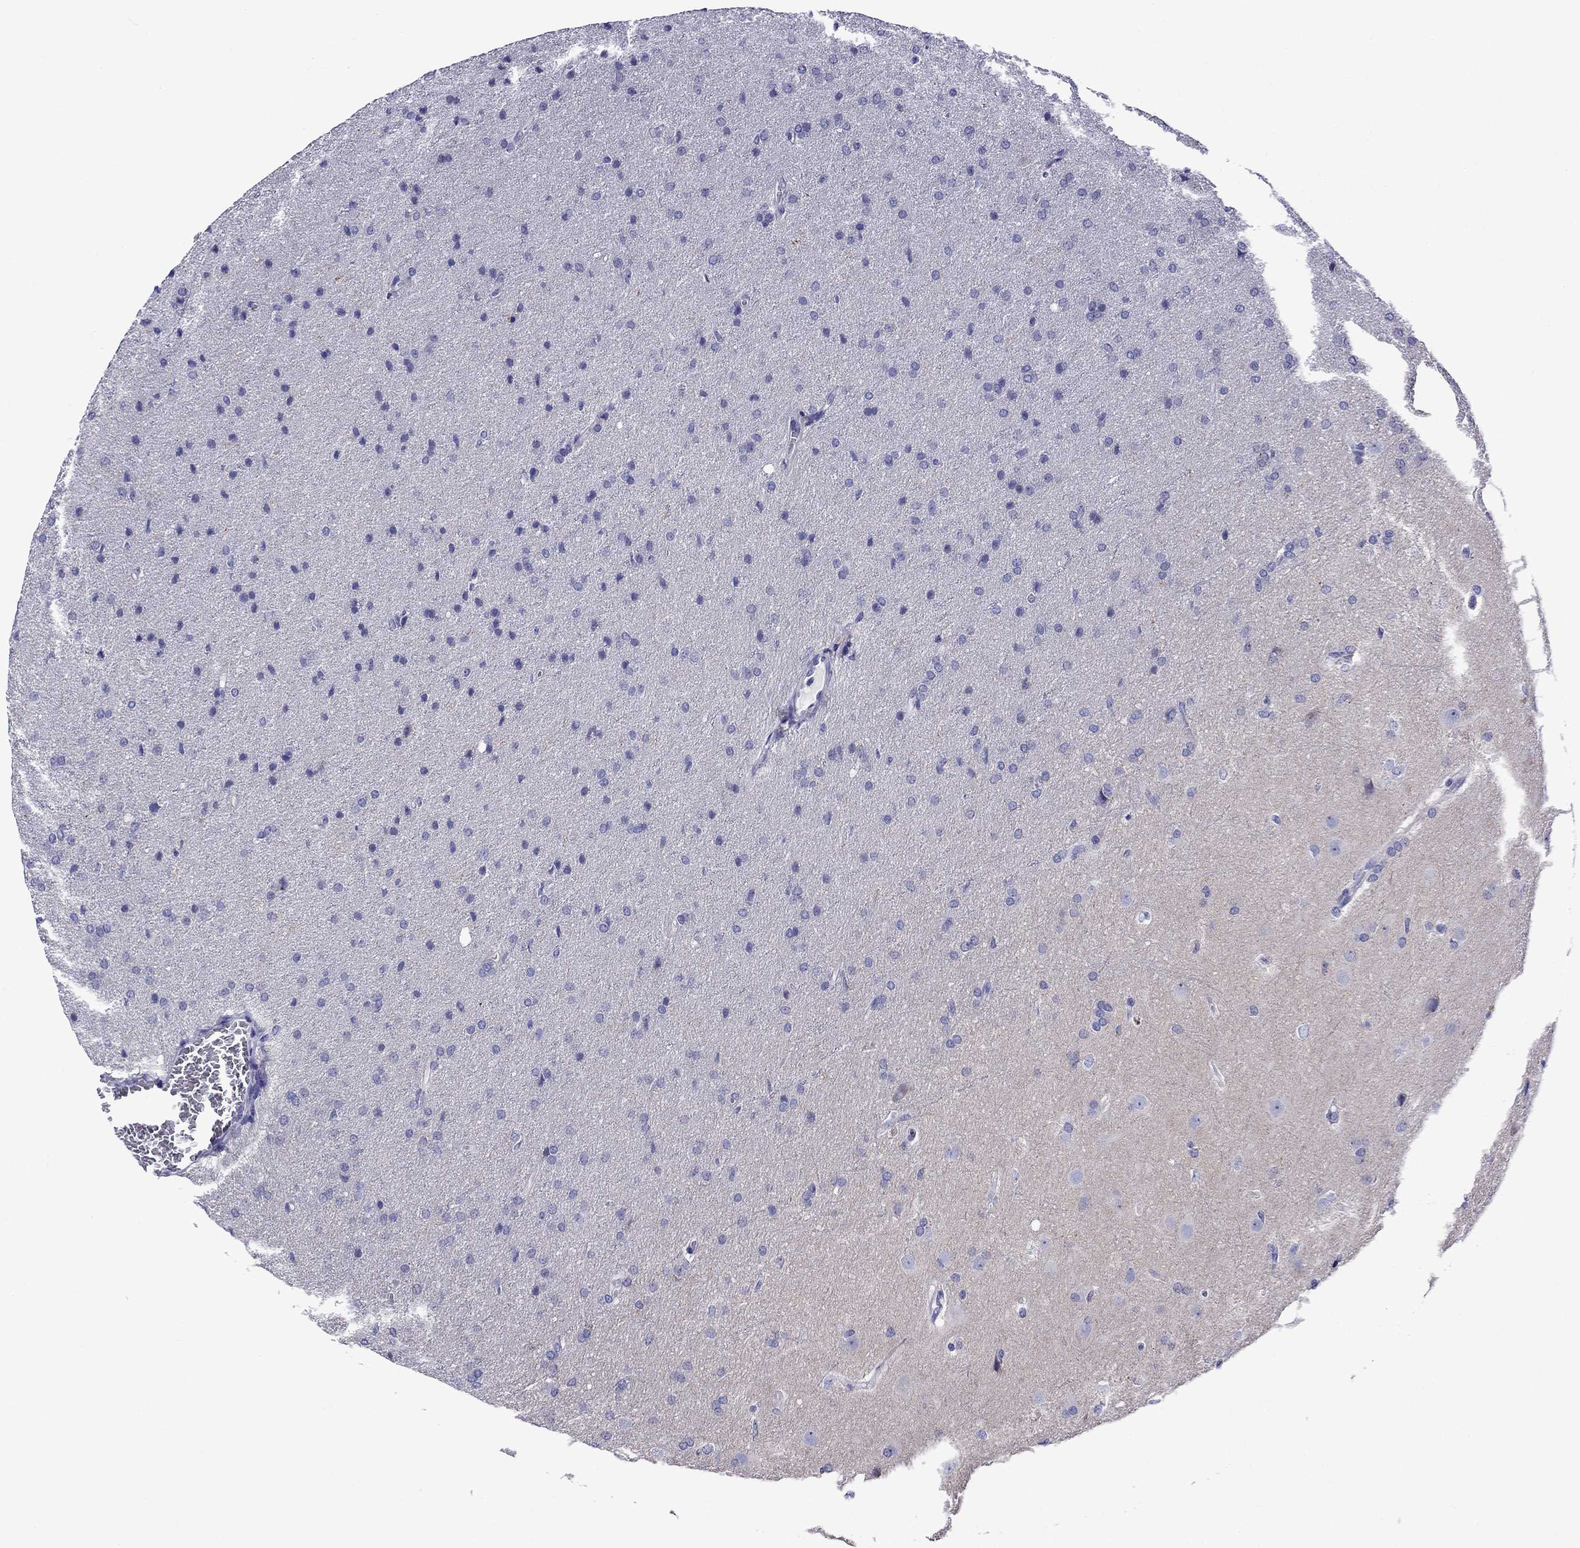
{"staining": {"intensity": "negative", "quantity": "none", "location": "none"}, "tissue": "glioma", "cell_type": "Tumor cells", "image_type": "cancer", "snomed": [{"axis": "morphology", "description": "Glioma, malignant, Low grade"}, {"axis": "topography", "description": "Brain"}], "caption": "Immunohistochemistry image of human glioma stained for a protein (brown), which reveals no positivity in tumor cells.", "gene": "SCG2", "patient": {"sex": "female", "age": 32}}